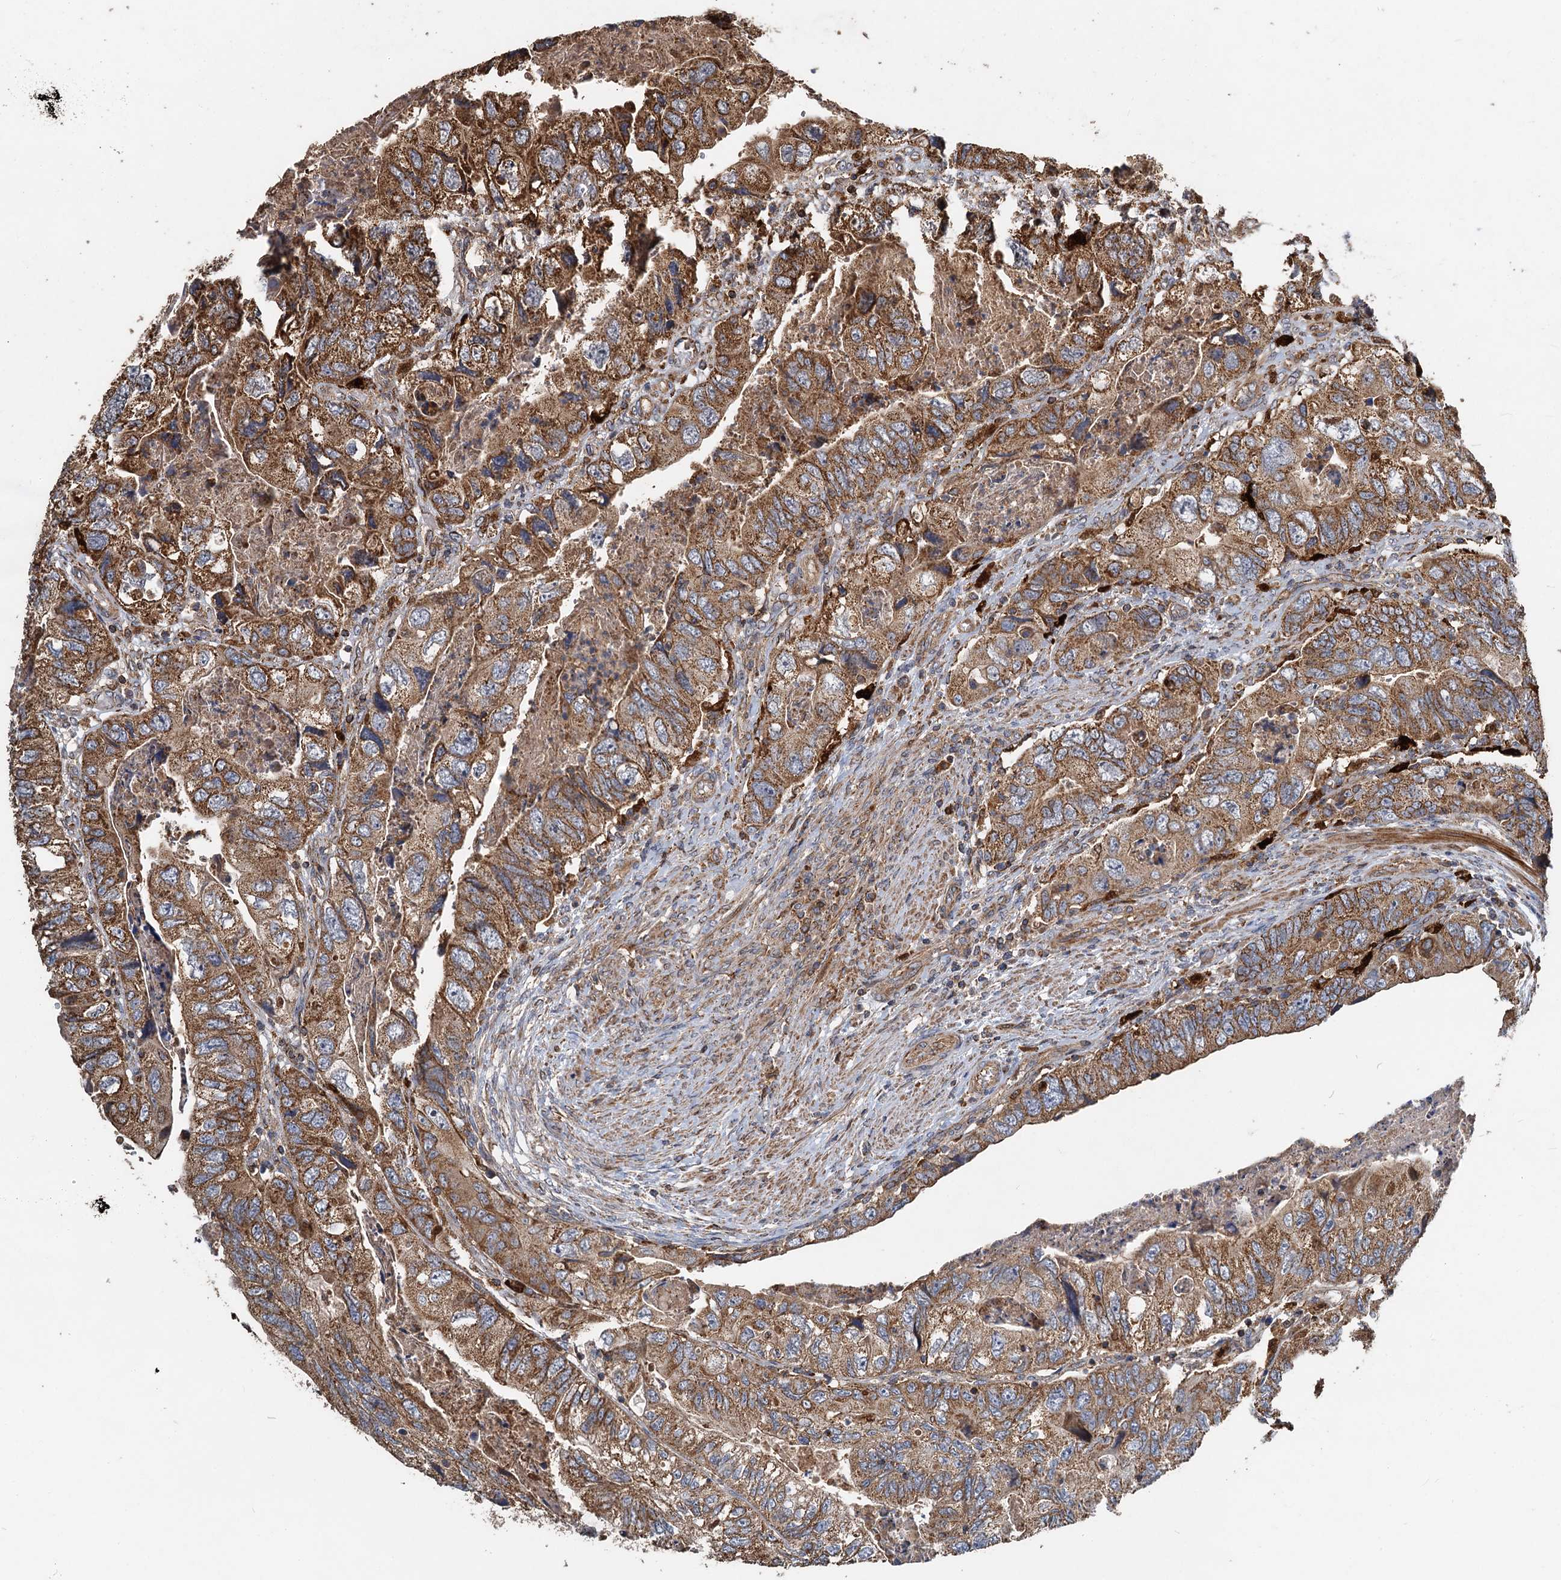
{"staining": {"intensity": "moderate", "quantity": ">75%", "location": "cytoplasmic/membranous"}, "tissue": "colorectal cancer", "cell_type": "Tumor cells", "image_type": "cancer", "snomed": [{"axis": "morphology", "description": "Adenocarcinoma, NOS"}, {"axis": "topography", "description": "Rectum"}], "caption": "This micrograph exhibits immunohistochemistry staining of adenocarcinoma (colorectal), with medium moderate cytoplasmic/membranous staining in approximately >75% of tumor cells.", "gene": "SDS", "patient": {"sex": "male", "age": 63}}